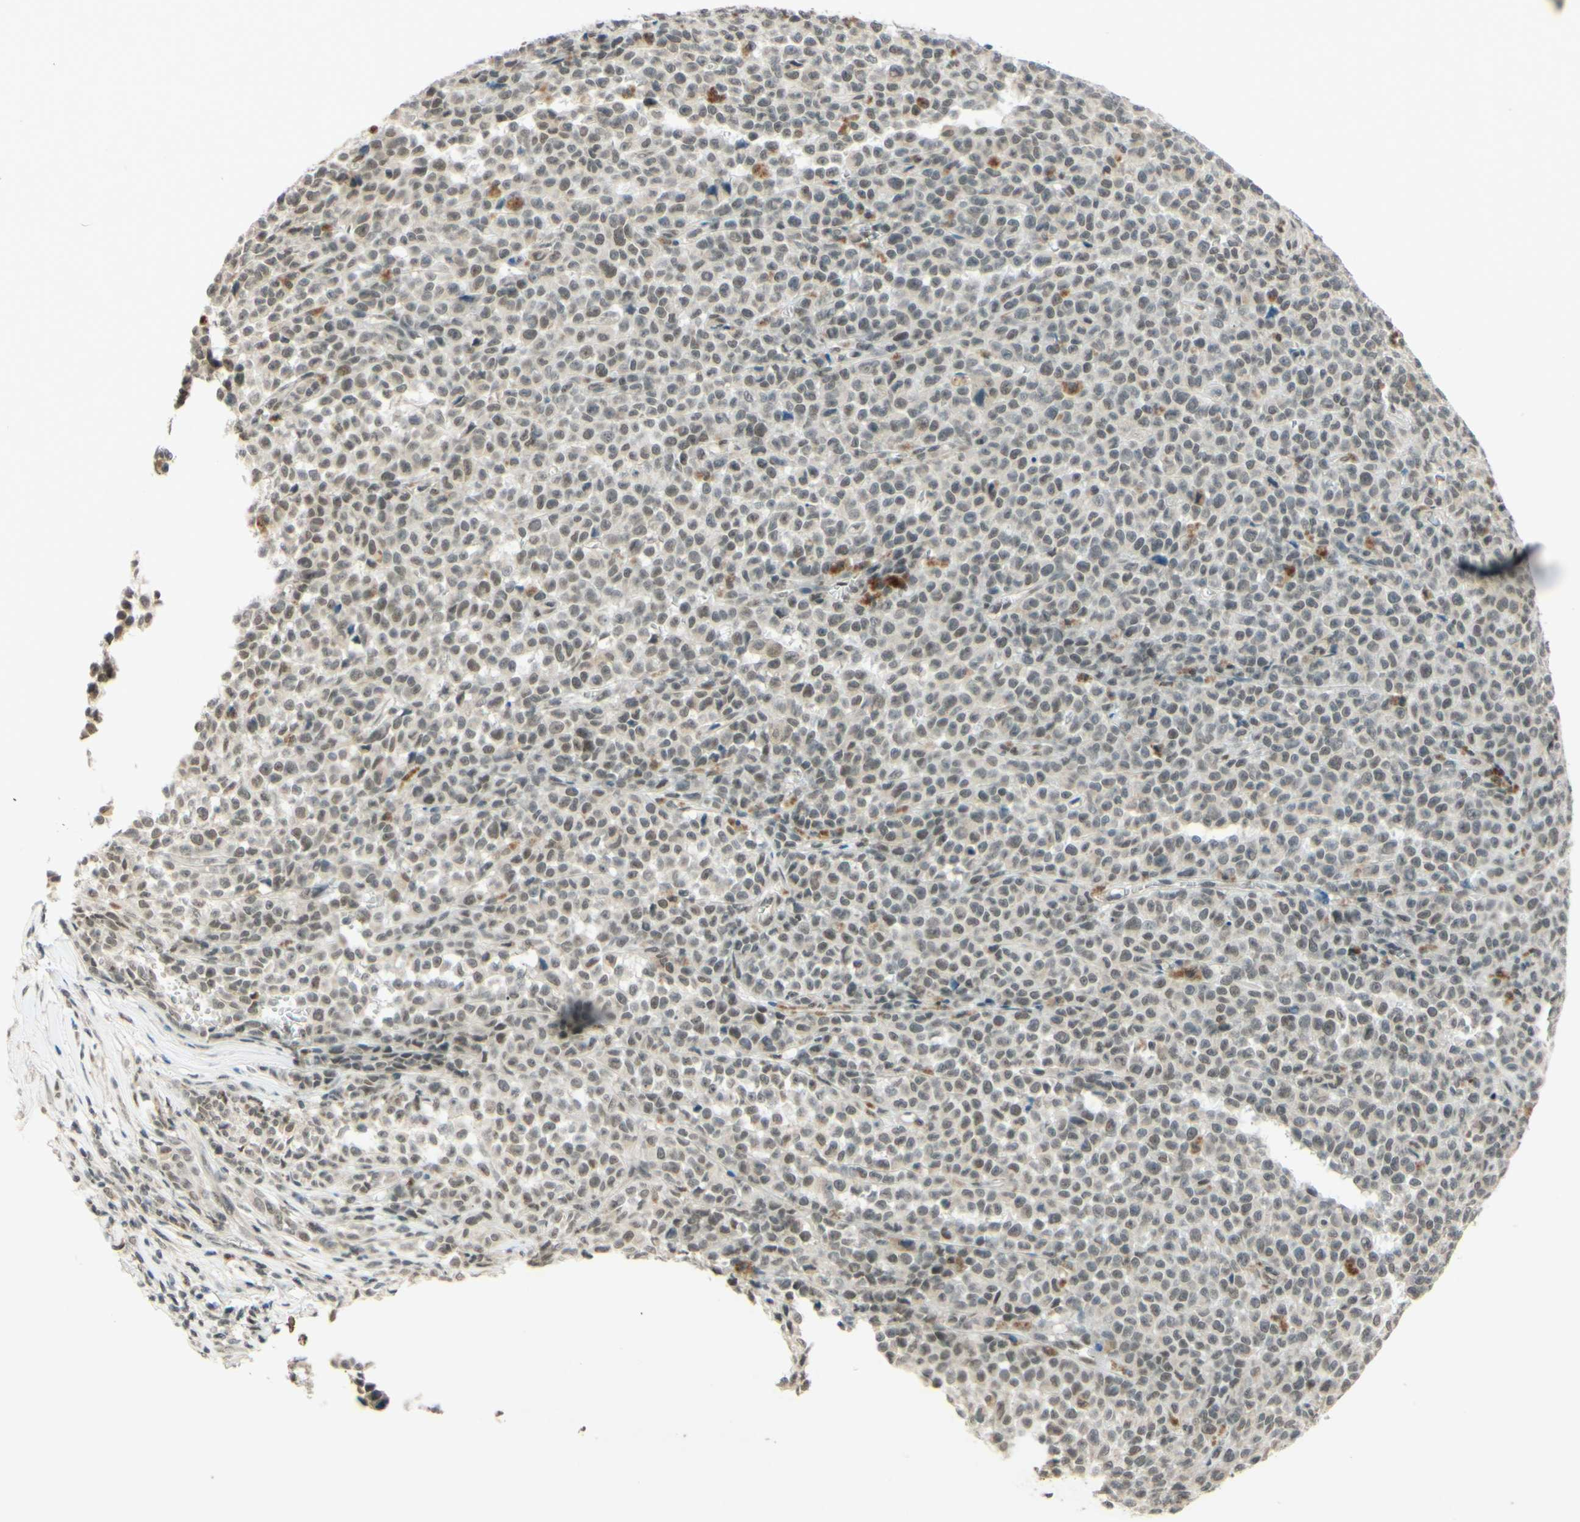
{"staining": {"intensity": "weak", "quantity": "25%-75%", "location": "nuclear"}, "tissue": "melanoma", "cell_type": "Tumor cells", "image_type": "cancer", "snomed": [{"axis": "morphology", "description": "Malignant melanoma, NOS"}, {"axis": "topography", "description": "Skin"}], "caption": "Melanoma tissue reveals weak nuclear positivity in approximately 25%-75% of tumor cells", "gene": "SMARCB1", "patient": {"sex": "female", "age": 82}}